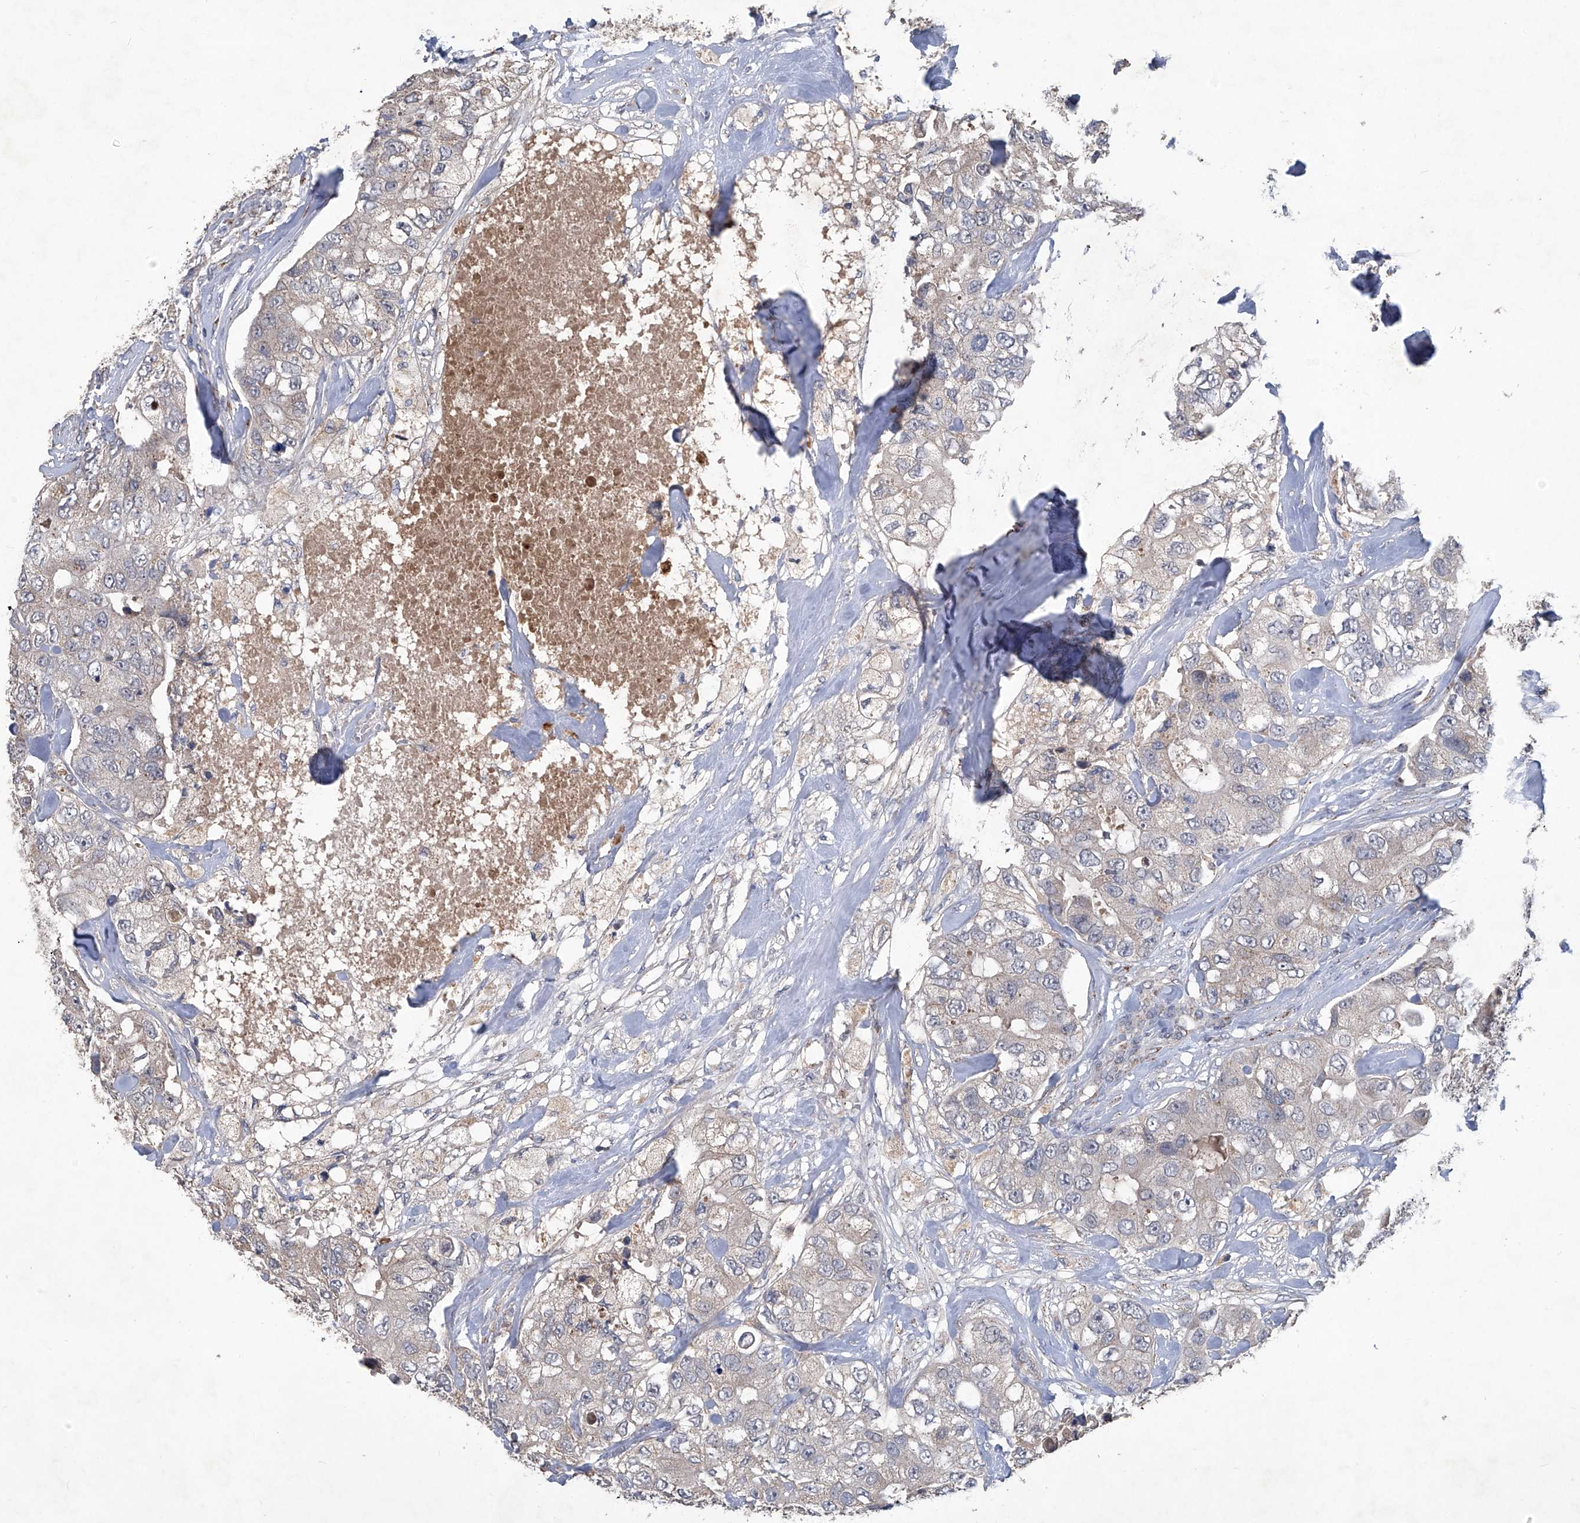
{"staining": {"intensity": "negative", "quantity": "none", "location": "none"}, "tissue": "breast cancer", "cell_type": "Tumor cells", "image_type": "cancer", "snomed": [{"axis": "morphology", "description": "Duct carcinoma"}, {"axis": "topography", "description": "Breast"}], "caption": "High magnification brightfield microscopy of breast cancer stained with DAB (3,3'-diaminobenzidine) (brown) and counterstained with hematoxylin (blue): tumor cells show no significant positivity.", "gene": "PCSK5", "patient": {"sex": "female", "age": 62}}